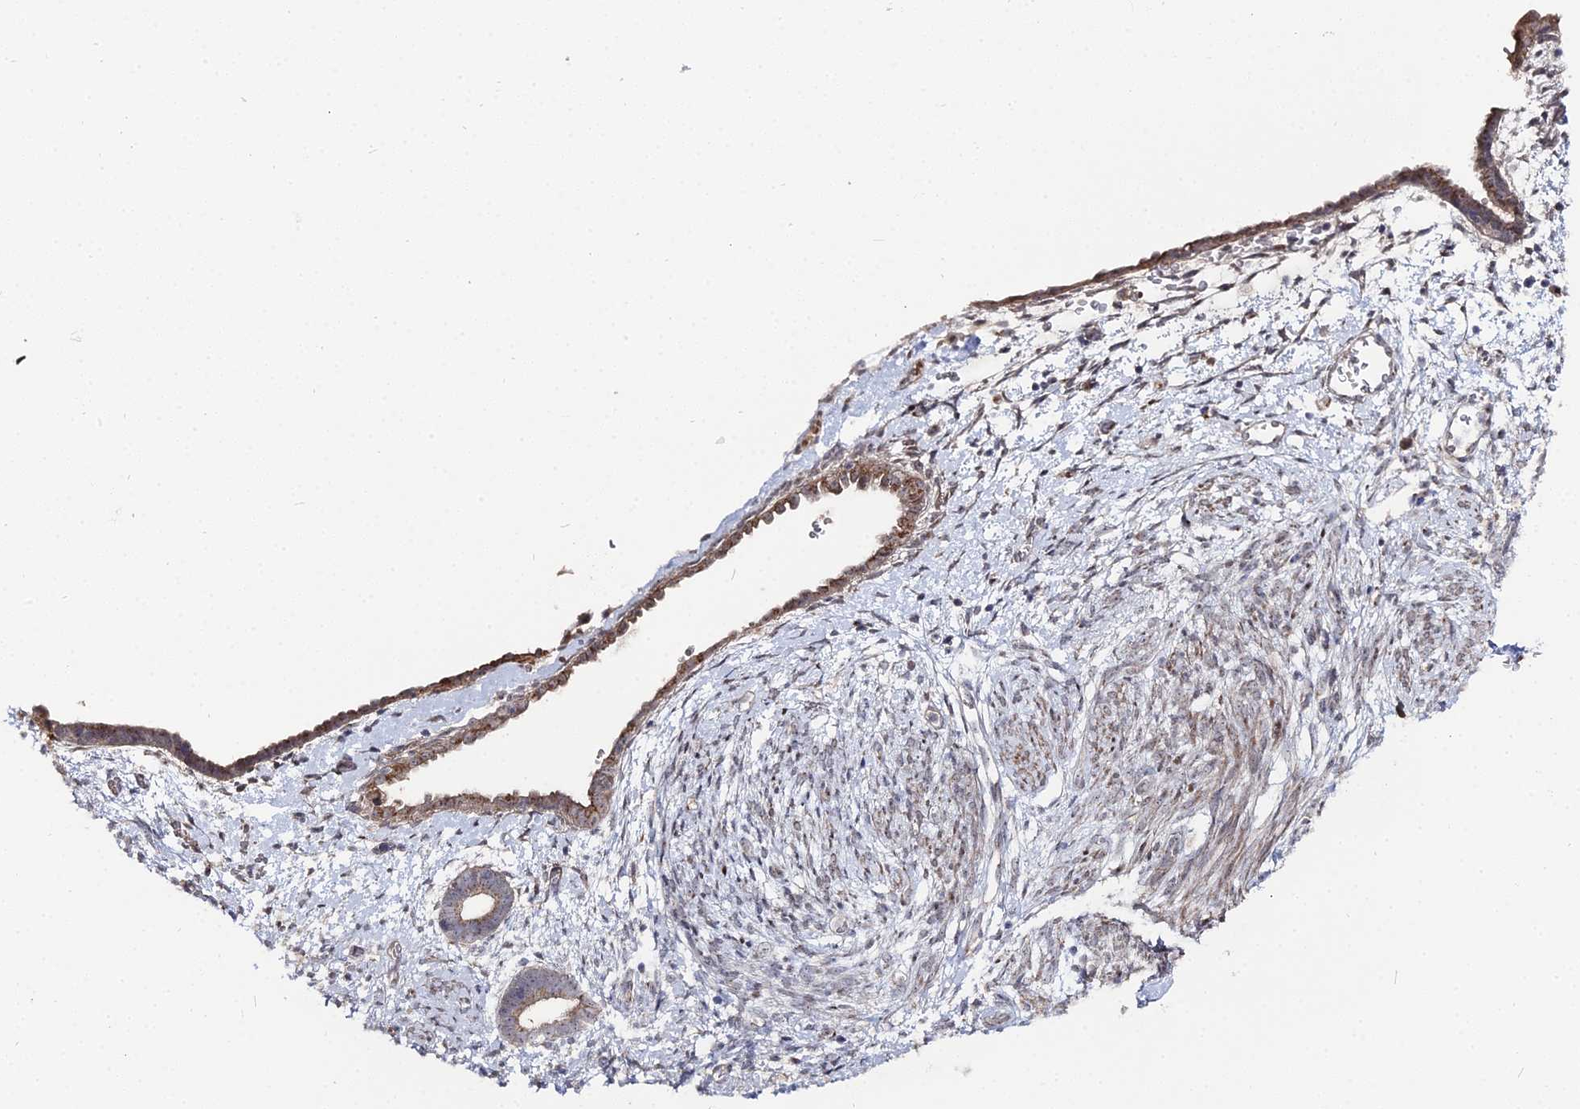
{"staining": {"intensity": "negative", "quantity": "none", "location": "none"}, "tissue": "endometrium", "cell_type": "Cells in endometrial stroma", "image_type": "normal", "snomed": [{"axis": "morphology", "description": "Normal tissue, NOS"}, {"axis": "morphology", "description": "Adenocarcinoma, NOS"}, {"axis": "topography", "description": "Endometrium"}], "caption": "A high-resolution micrograph shows immunohistochemistry staining of benign endometrium, which demonstrates no significant staining in cells in endometrial stroma.", "gene": "SGMS1", "patient": {"sex": "female", "age": 57}}